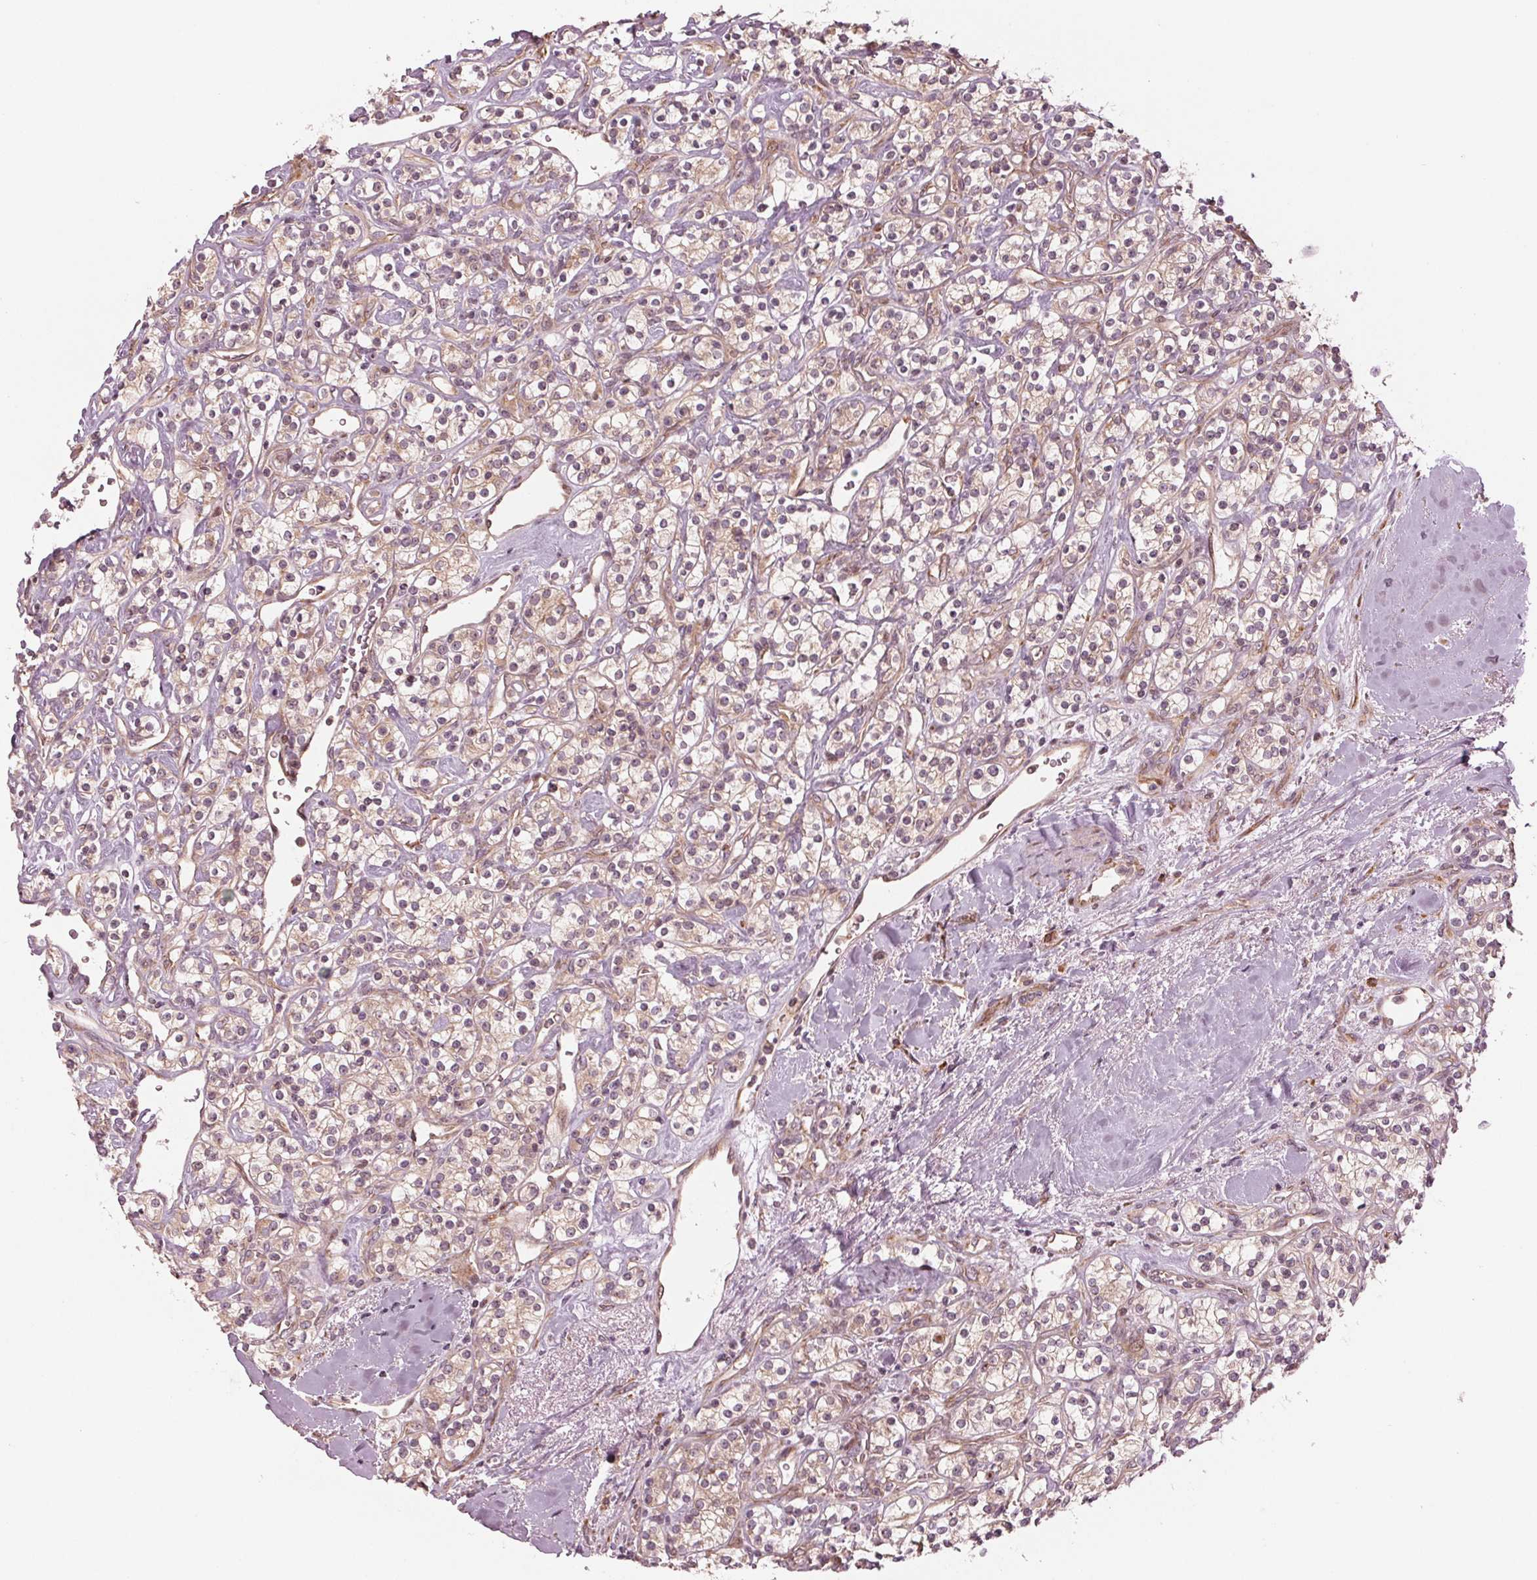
{"staining": {"intensity": "negative", "quantity": "none", "location": "none"}, "tissue": "renal cancer", "cell_type": "Tumor cells", "image_type": "cancer", "snomed": [{"axis": "morphology", "description": "Adenocarcinoma, NOS"}, {"axis": "topography", "description": "Kidney"}], "caption": "Renal cancer was stained to show a protein in brown. There is no significant positivity in tumor cells.", "gene": "CMIP", "patient": {"sex": "male", "age": 77}}